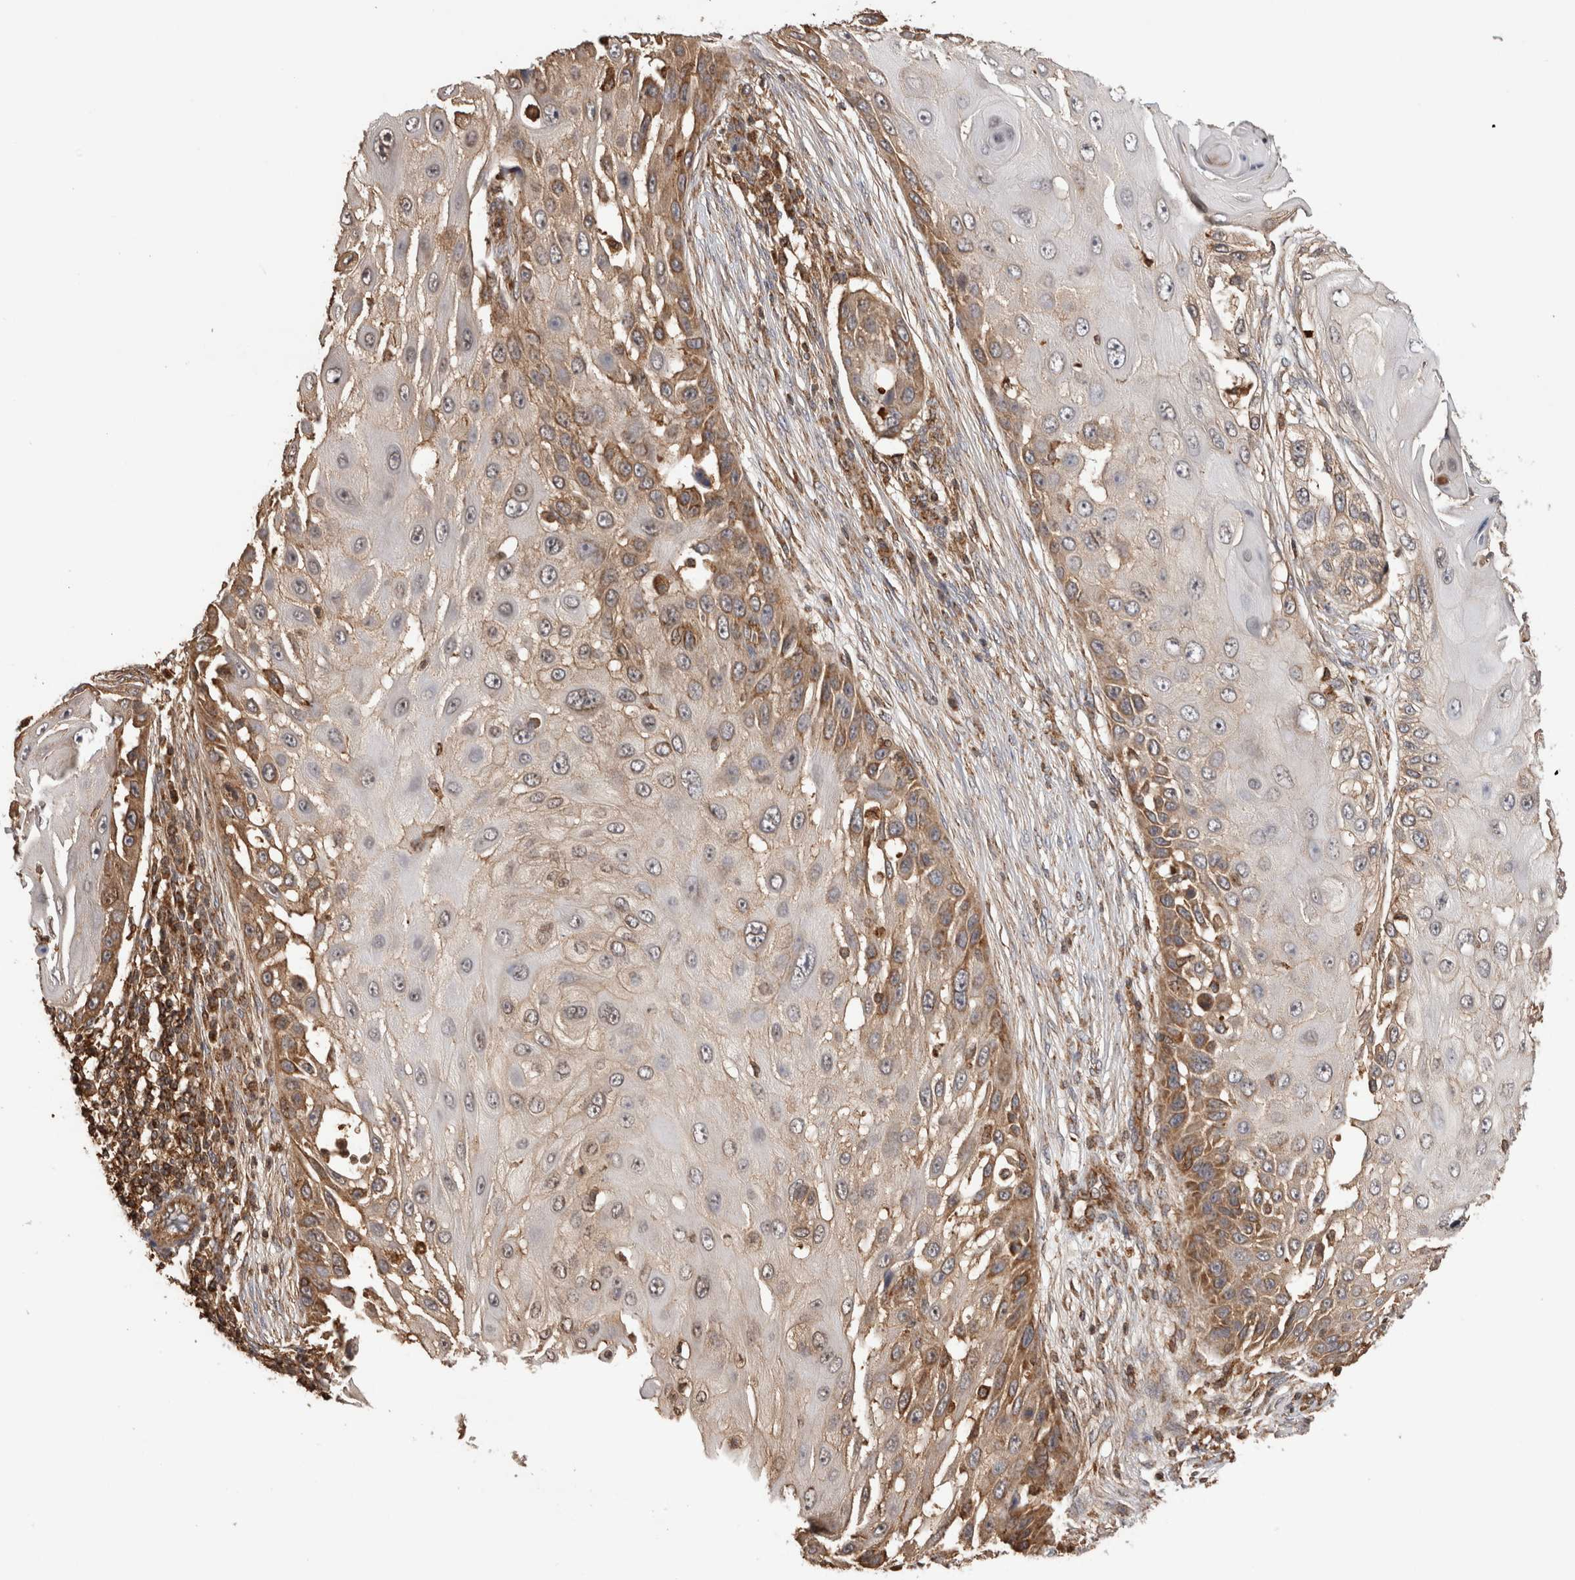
{"staining": {"intensity": "moderate", "quantity": "<25%", "location": "cytoplasmic/membranous"}, "tissue": "skin cancer", "cell_type": "Tumor cells", "image_type": "cancer", "snomed": [{"axis": "morphology", "description": "Squamous cell carcinoma, NOS"}, {"axis": "topography", "description": "Skin"}], "caption": "The image reveals staining of skin cancer, revealing moderate cytoplasmic/membranous protein staining (brown color) within tumor cells.", "gene": "IMMP2L", "patient": {"sex": "female", "age": 44}}